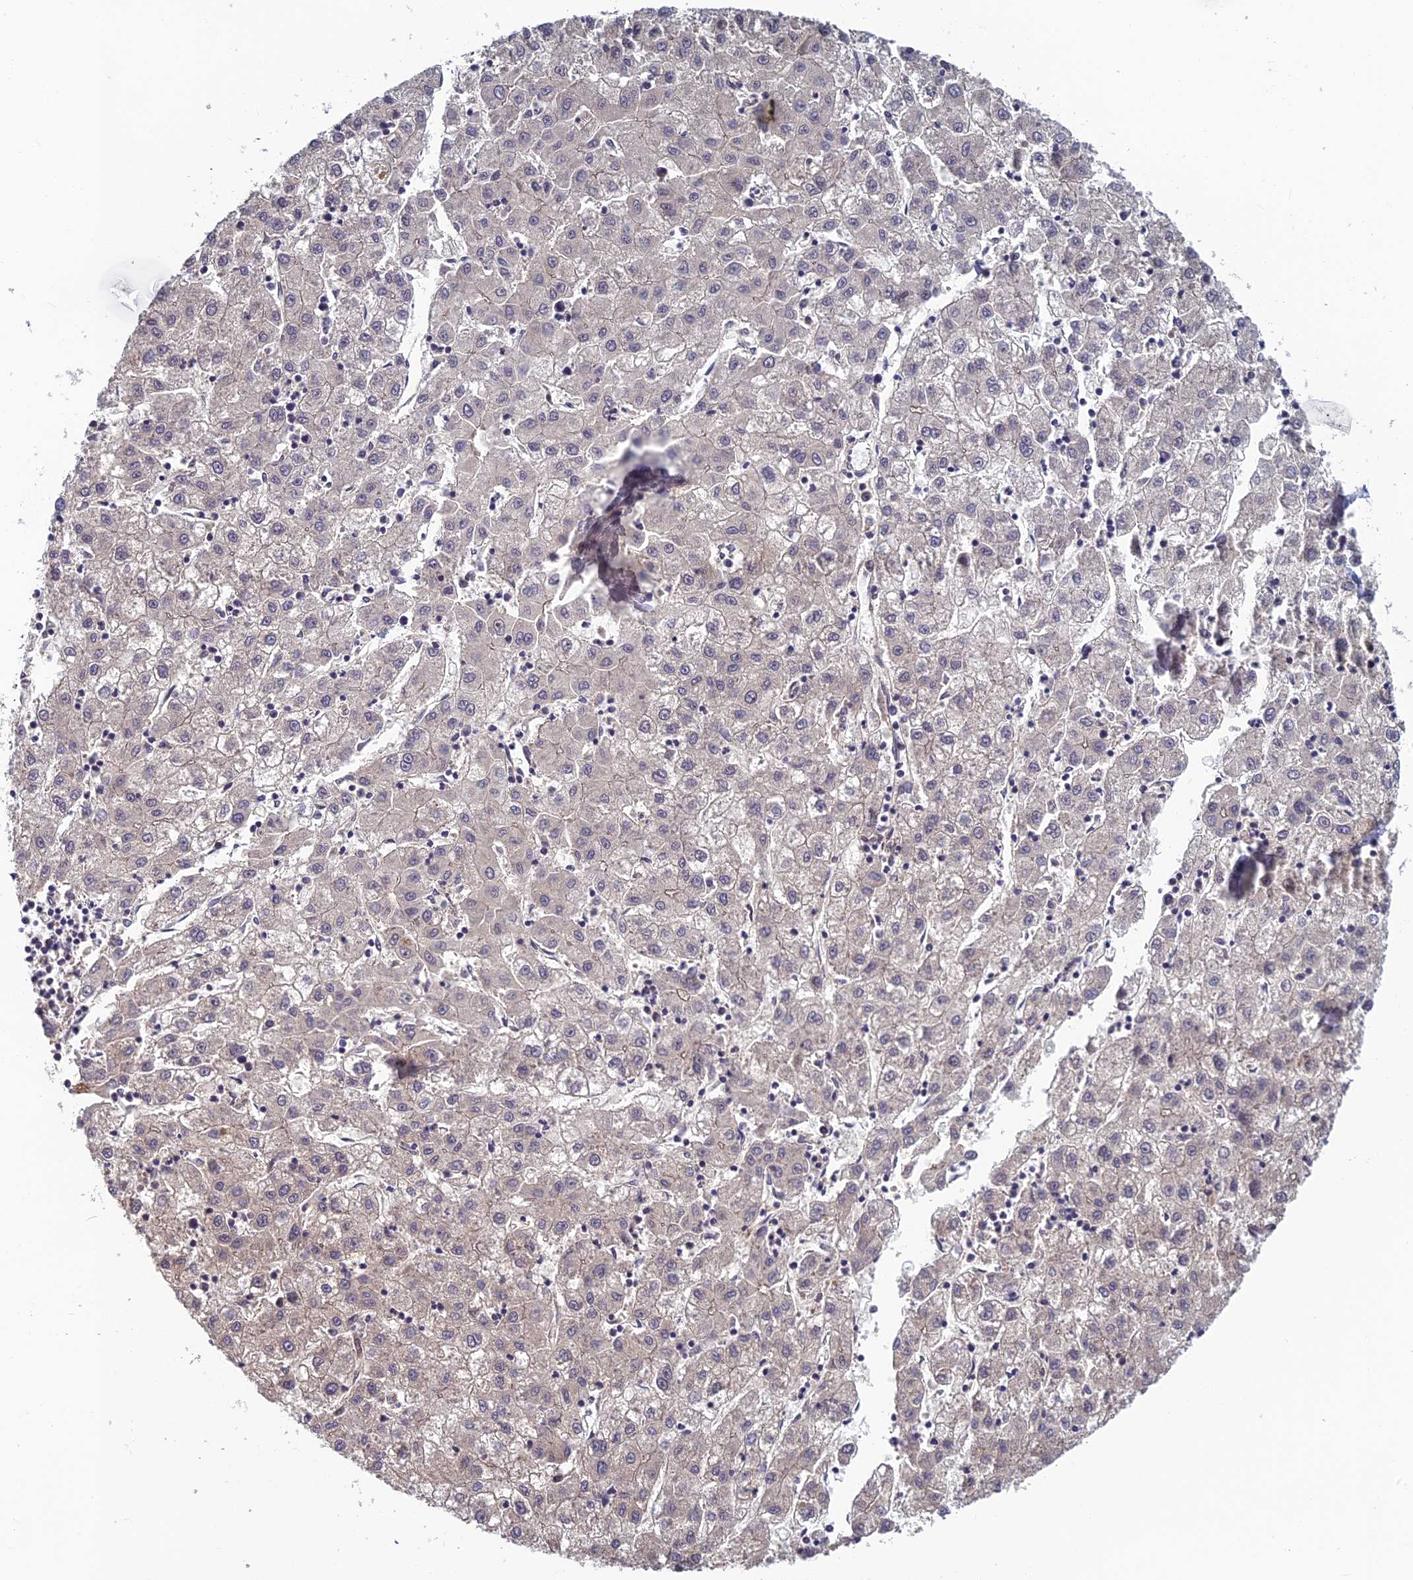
{"staining": {"intensity": "negative", "quantity": "none", "location": "none"}, "tissue": "liver cancer", "cell_type": "Tumor cells", "image_type": "cancer", "snomed": [{"axis": "morphology", "description": "Carcinoma, Hepatocellular, NOS"}, {"axis": "topography", "description": "Liver"}], "caption": "DAB immunohistochemical staining of liver cancer demonstrates no significant expression in tumor cells.", "gene": "PIKFYVE", "patient": {"sex": "male", "age": 72}}